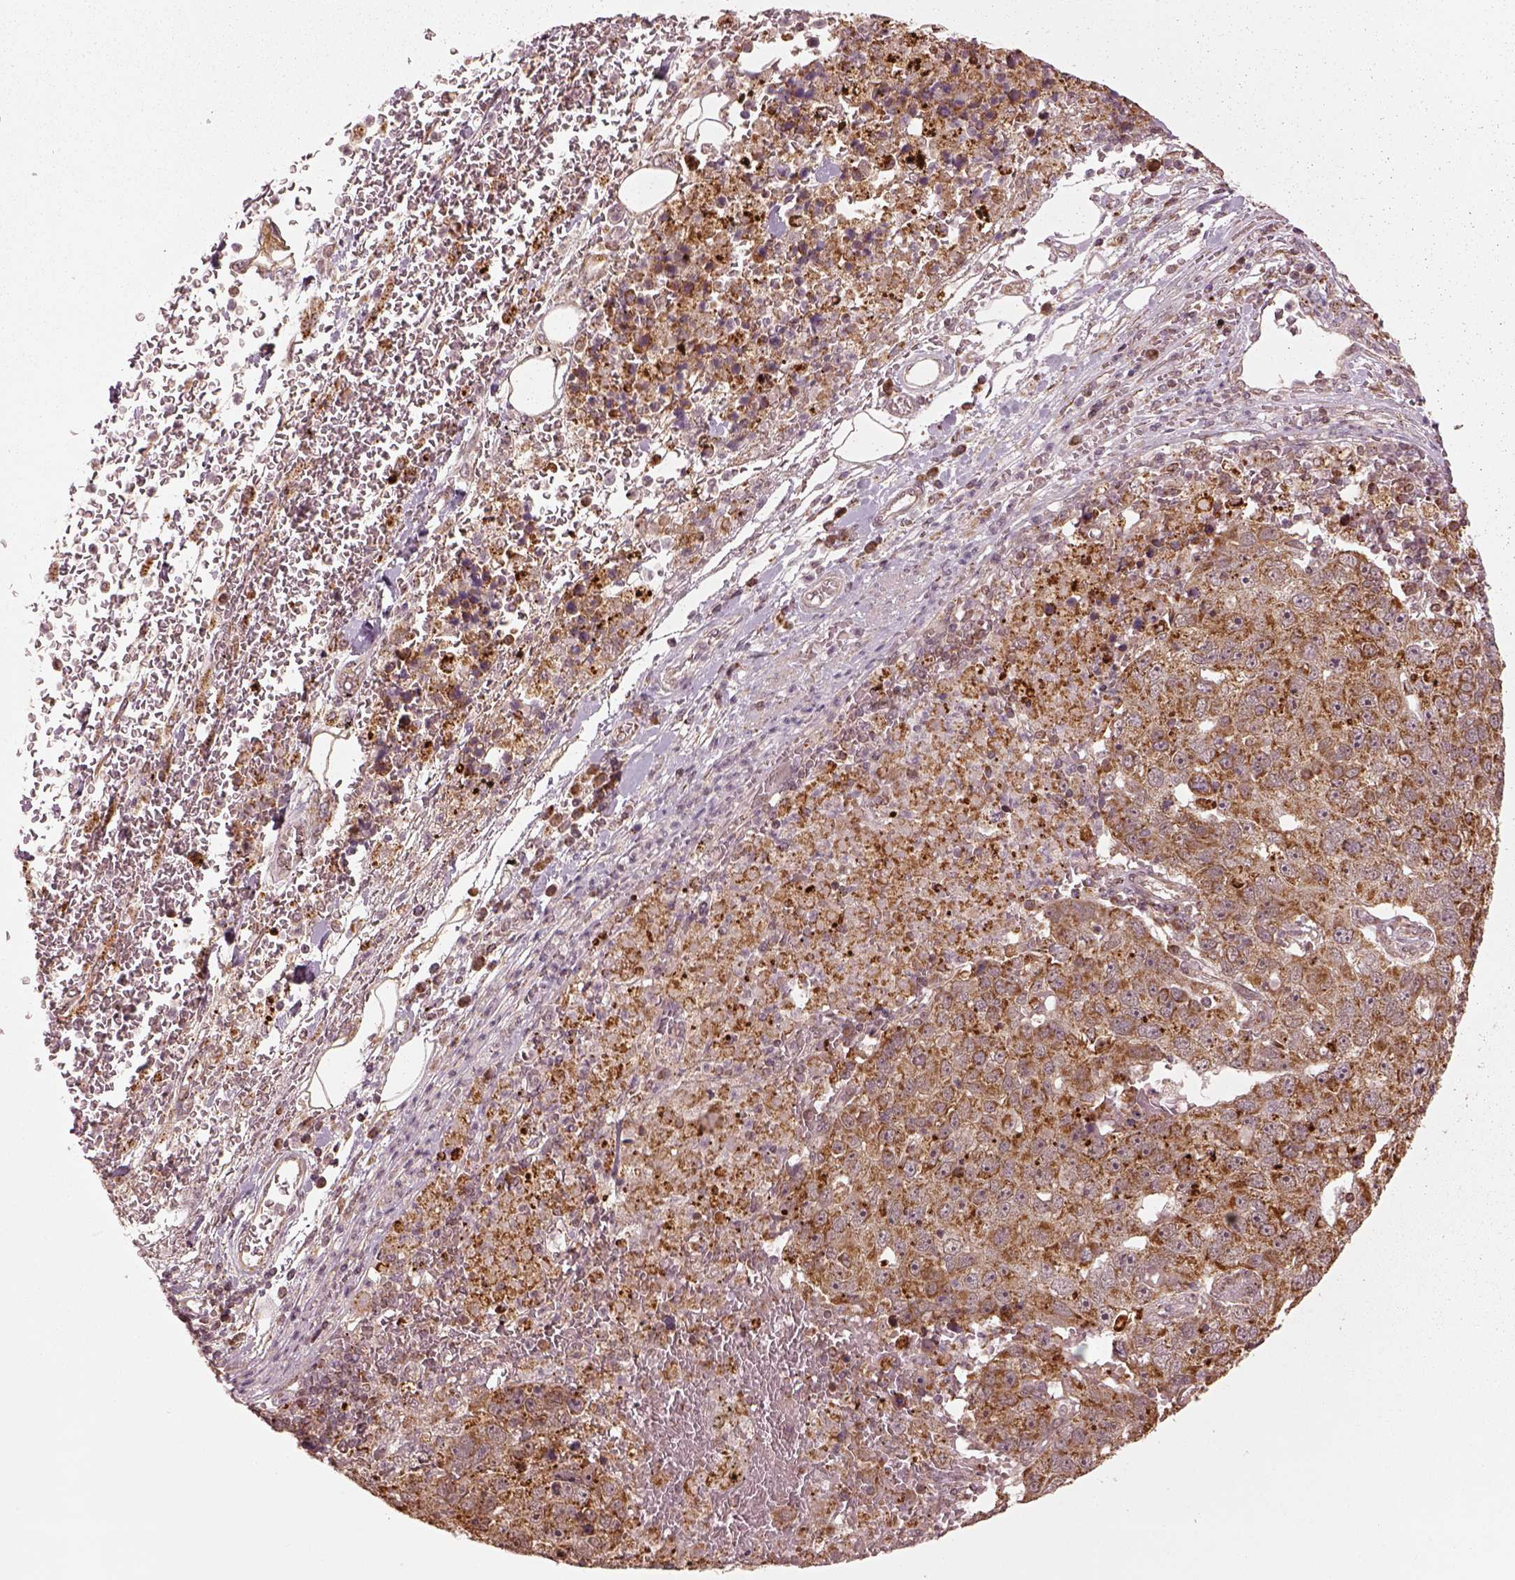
{"staining": {"intensity": "moderate", "quantity": ">75%", "location": "cytoplasmic/membranous"}, "tissue": "pancreatic cancer", "cell_type": "Tumor cells", "image_type": "cancer", "snomed": [{"axis": "morphology", "description": "Adenocarcinoma, NOS"}, {"axis": "topography", "description": "Pancreas"}], "caption": "IHC of human pancreatic cancer displays medium levels of moderate cytoplasmic/membranous staining in approximately >75% of tumor cells.", "gene": "SEL1L3", "patient": {"sex": "female", "age": 61}}